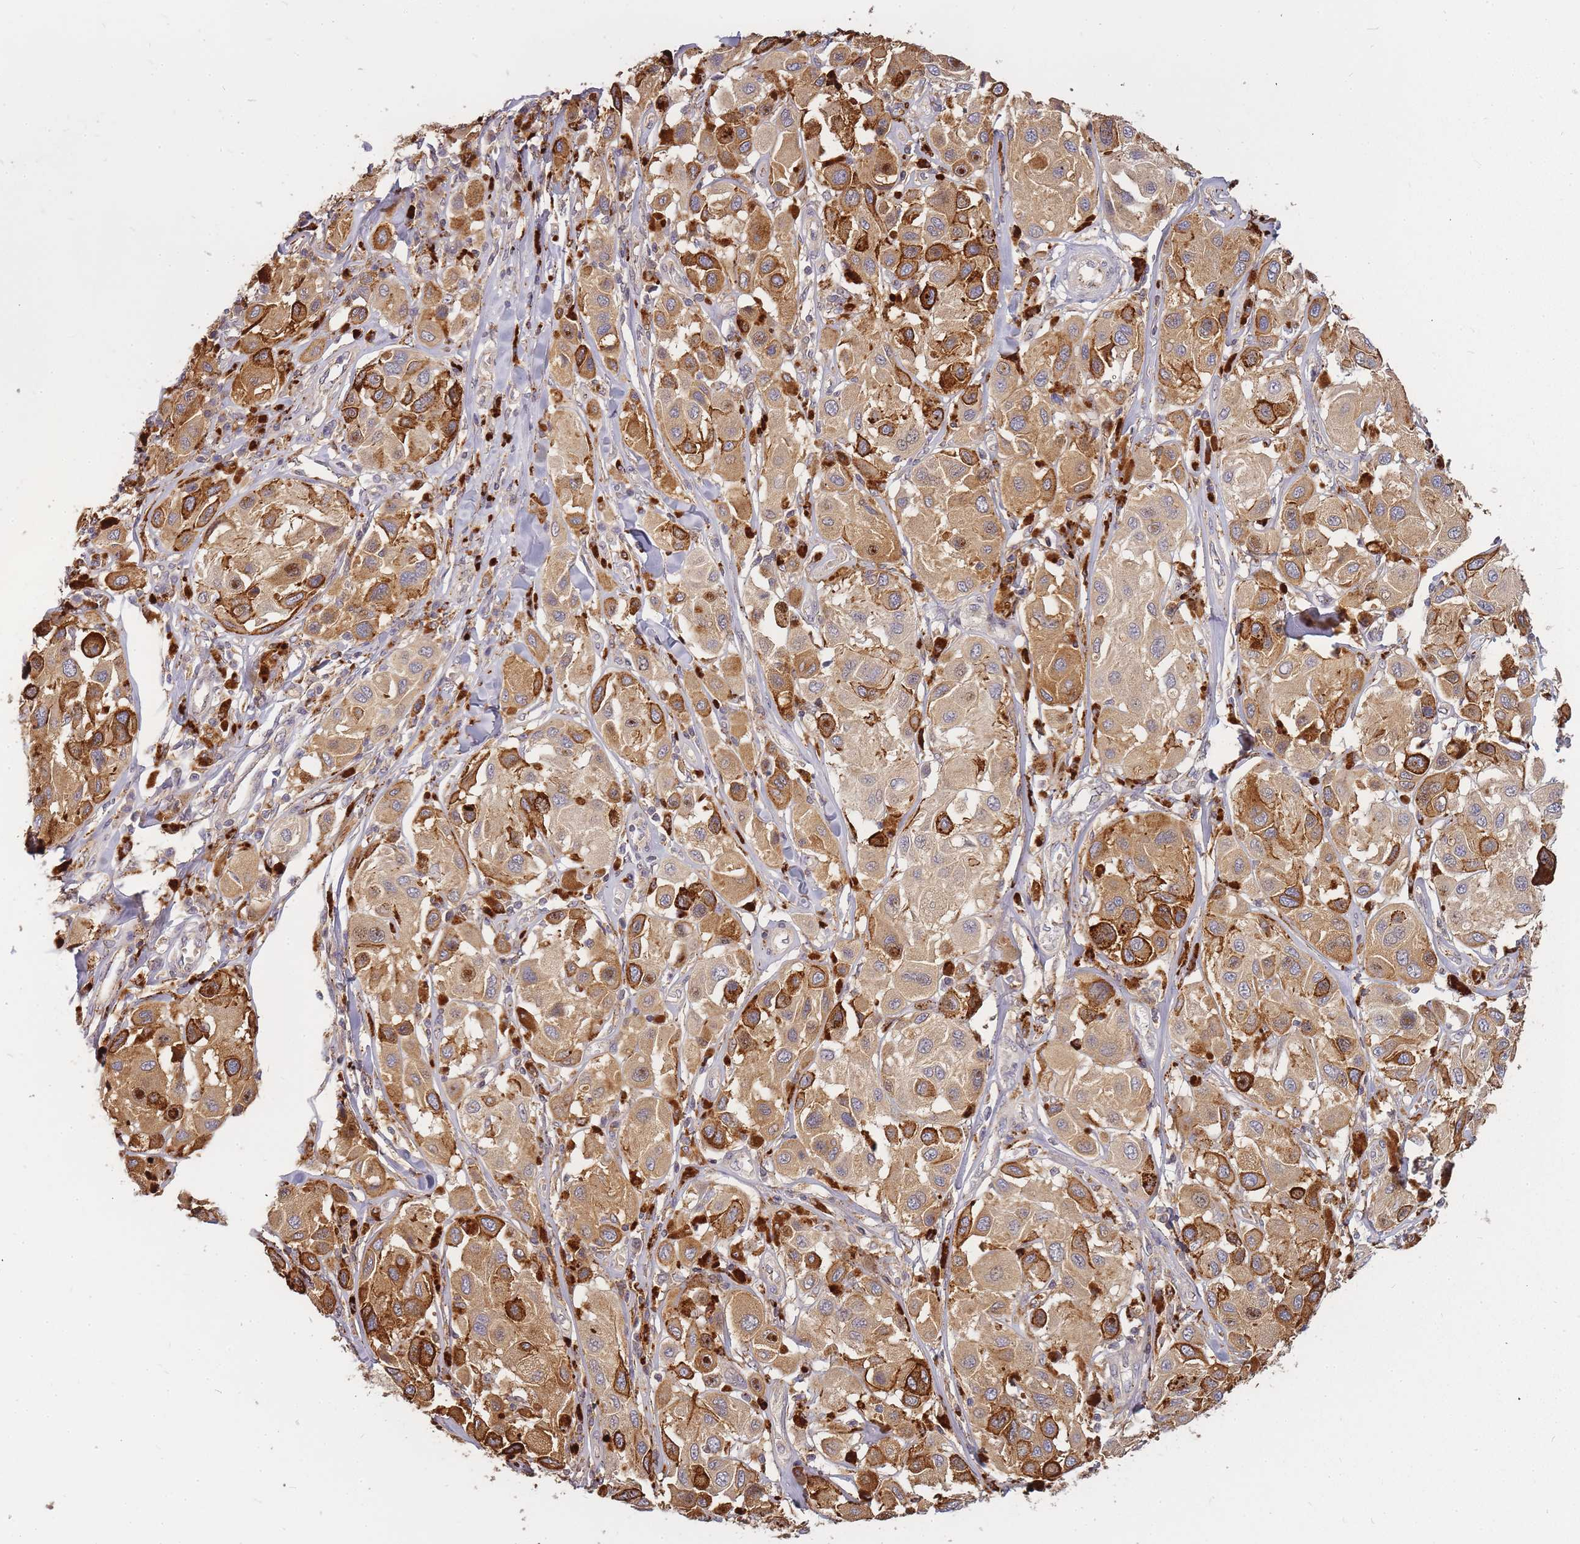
{"staining": {"intensity": "strong", "quantity": ">75%", "location": "cytoplasmic/membranous"}, "tissue": "melanoma", "cell_type": "Tumor cells", "image_type": "cancer", "snomed": [{"axis": "morphology", "description": "Malignant melanoma, Metastatic site"}, {"axis": "topography", "description": "Skin"}], "caption": "Malignant melanoma (metastatic site) stained with a protein marker reveals strong staining in tumor cells.", "gene": "ATG5", "patient": {"sex": "male", "age": 41}}